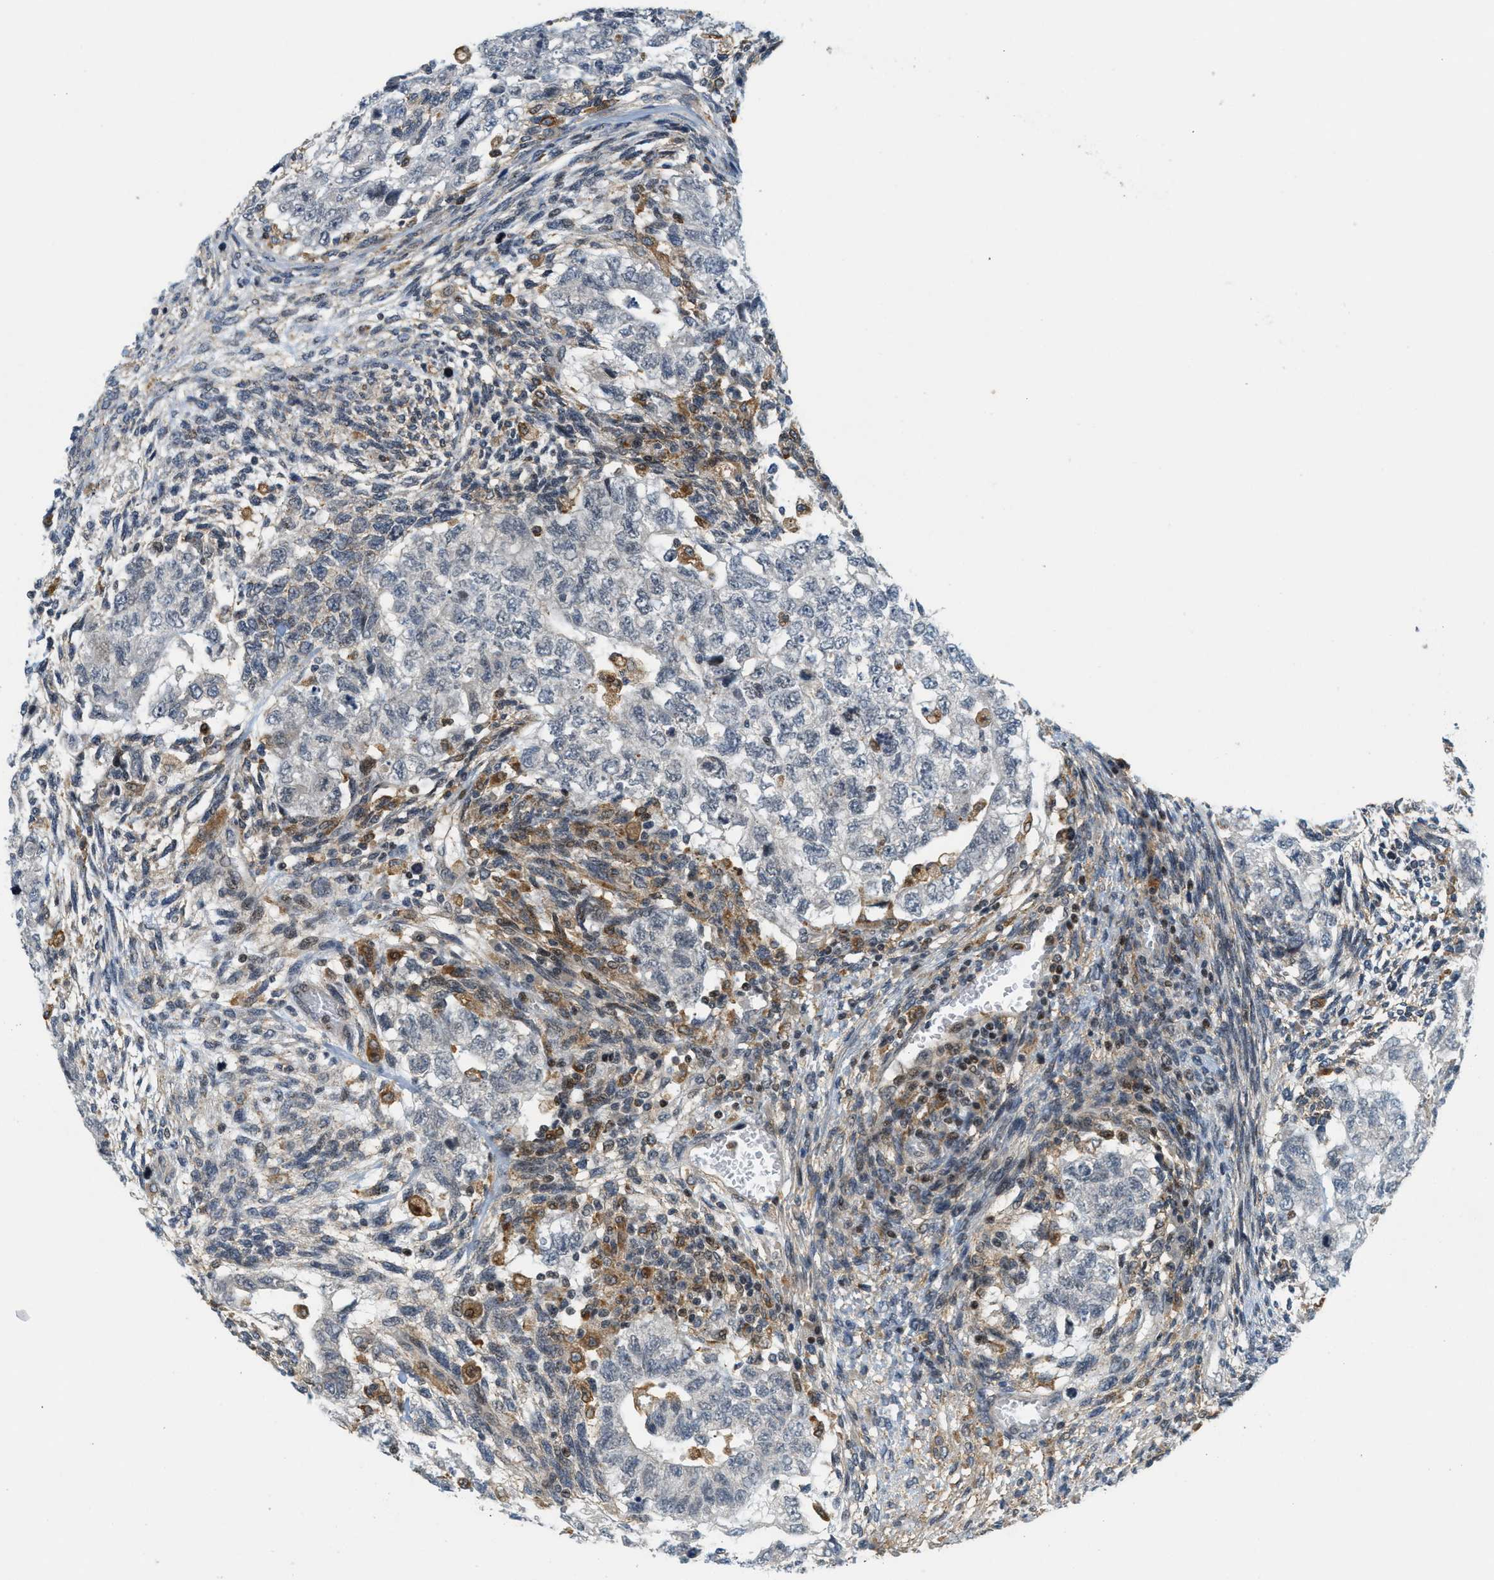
{"staining": {"intensity": "negative", "quantity": "none", "location": "none"}, "tissue": "testis cancer", "cell_type": "Tumor cells", "image_type": "cancer", "snomed": [{"axis": "morphology", "description": "Normal tissue, NOS"}, {"axis": "morphology", "description": "Carcinoma, Embryonal, NOS"}, {"axis": "topography", "description": "Testis"}], "caption": "Testis cancer was stained to show a protein in brown. There is no significant staining in tumor cells.", "gene": "ING1", "patient": {"sex": "male", "age": 36}}